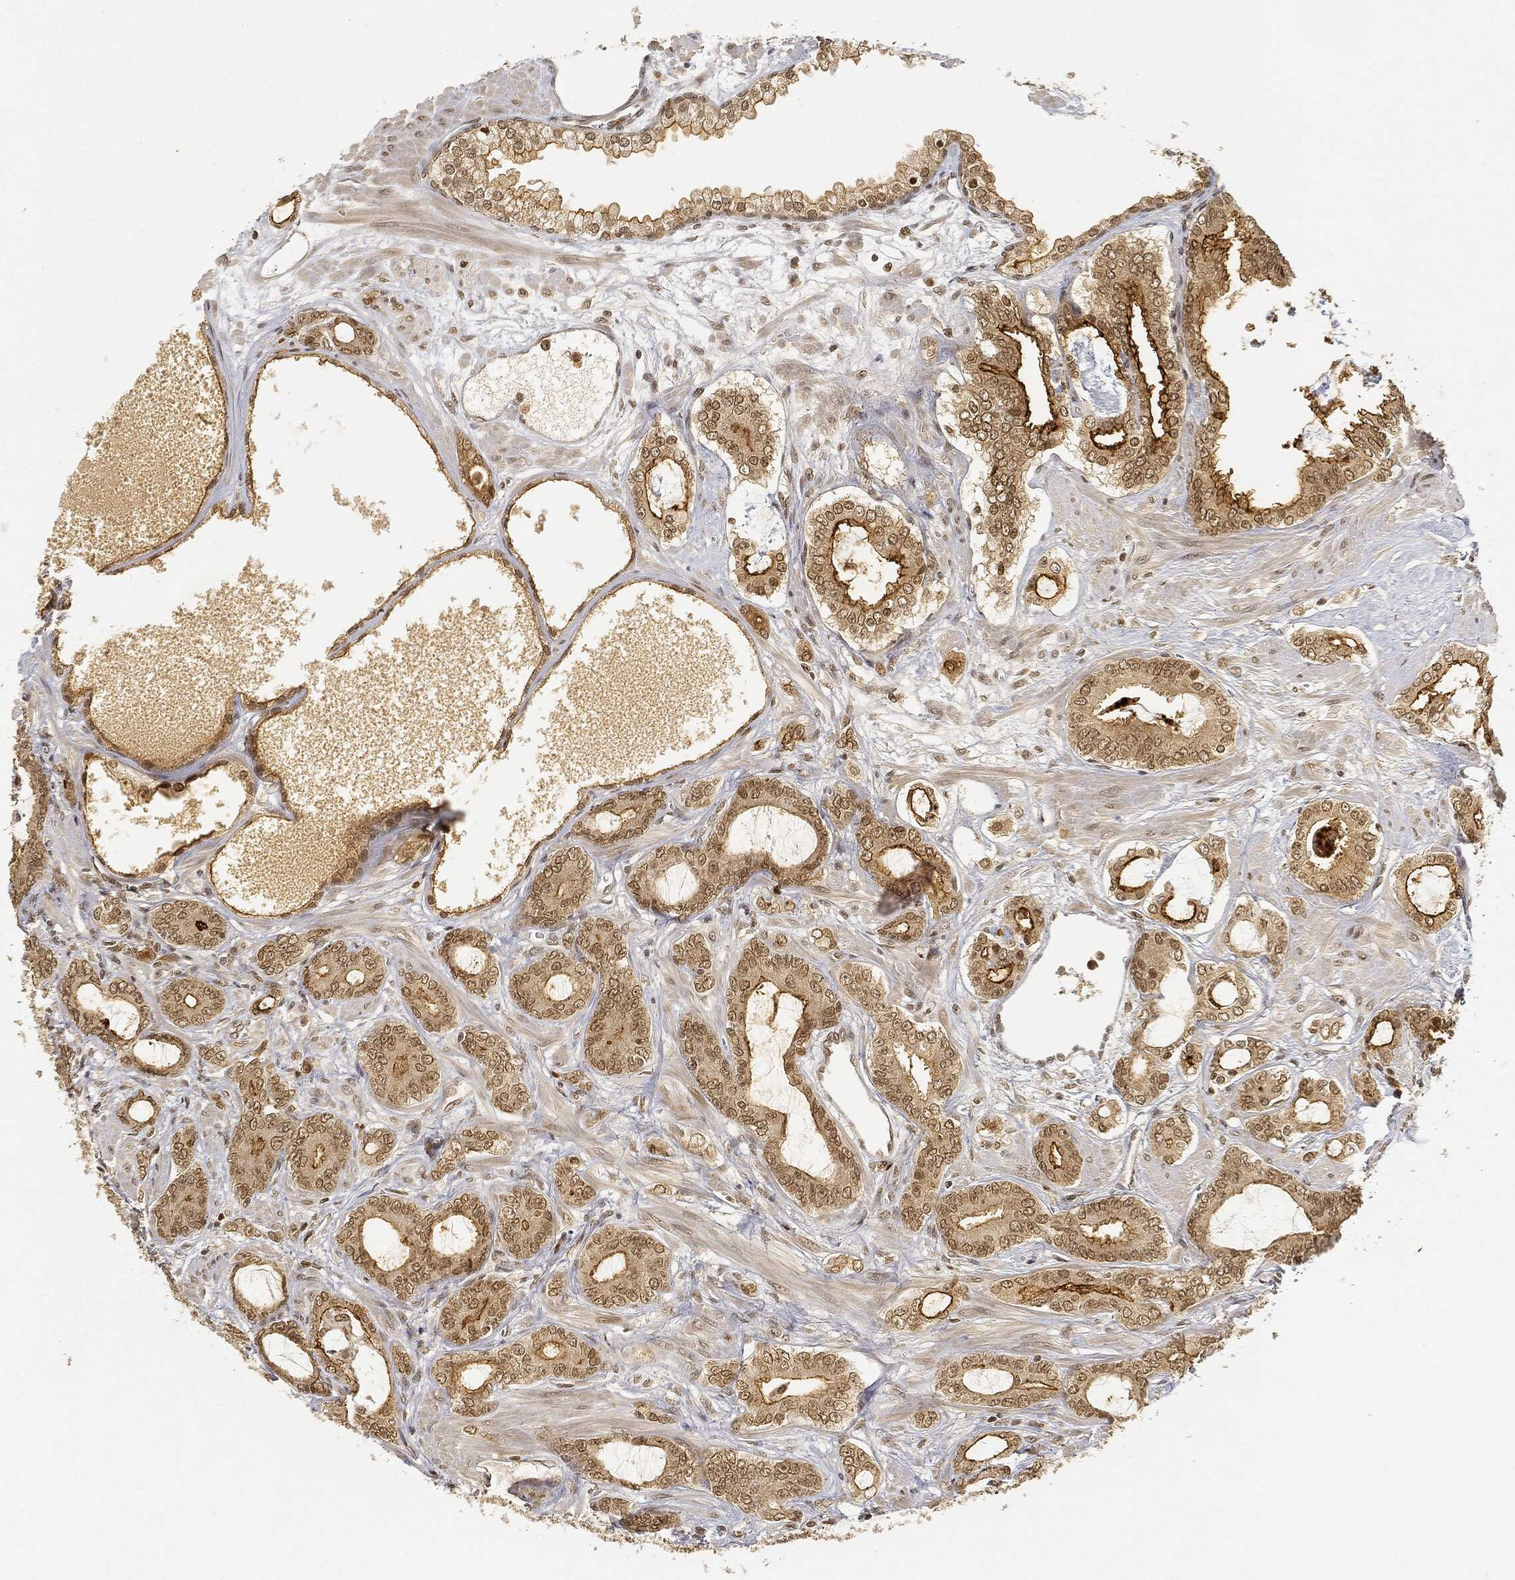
{"staining": {"intensity": "strong", "quantity": "<25%", "location": "cytoplasmic/membranous"}, "tissue": "prostate cancer", "cell_type": "Tumor cells", "image_type": "cancer", "snomed": [{"axis": "morphology", "description": "Adenocarcinoma, NOS"}, {"axis": "topography", "description": "Prostate"}], "caption": "Protein staining of prostate cancer tissue shows strong cytoplasmic/membranous expression in about <25% of tumor cells. (DAB (3,3'-diaminobenzidine) IHC with brightfield microscopy, high magnification).", "gene": "CIB1", "patient": {"sex": "male", "age": 55}}